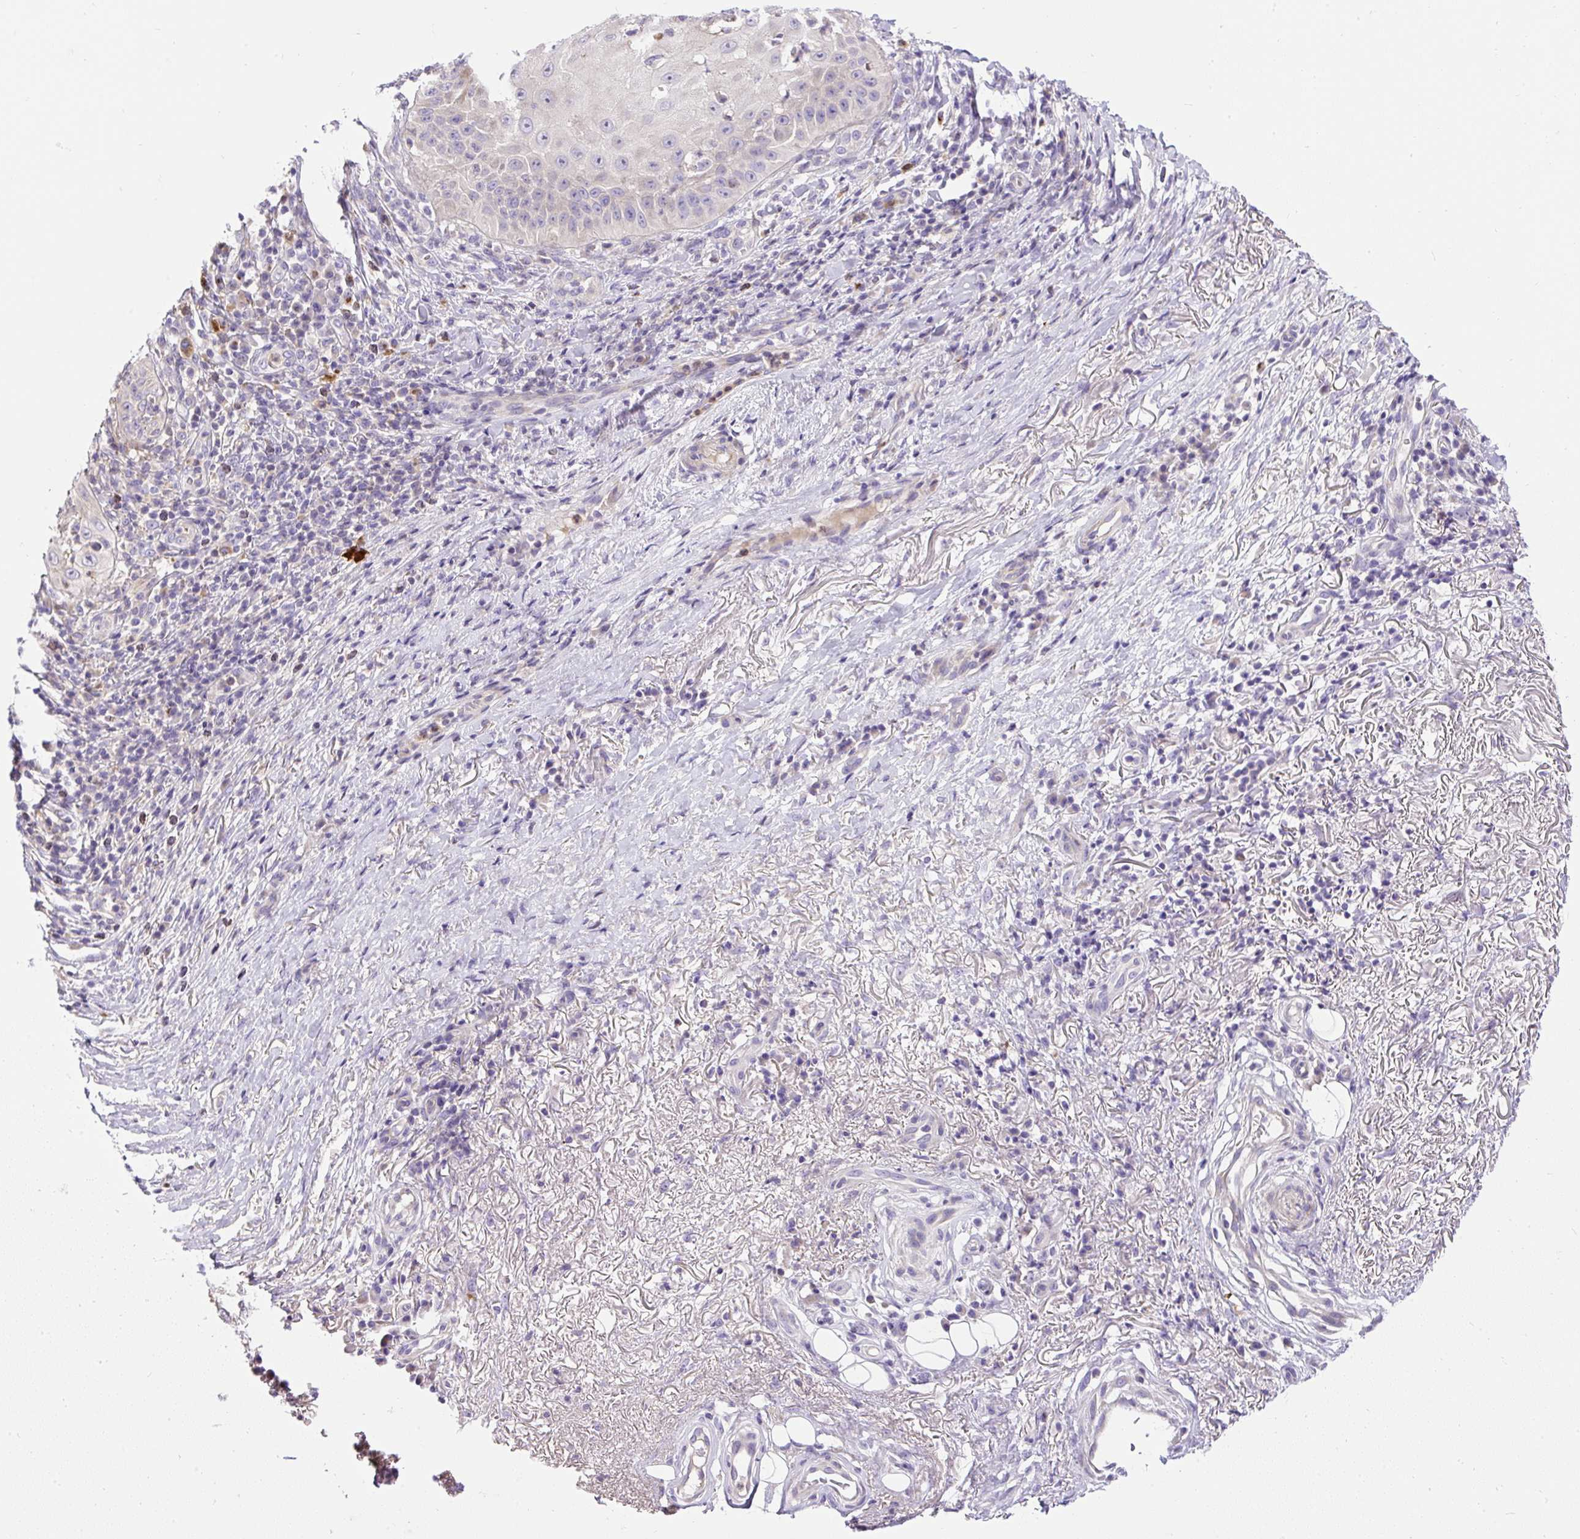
{"staining": {"intensity": "negative", "quantity": "none", "location": "none"}, "tissue": "skin cancer", "cell_type": "Tumor cells", "image_type": "cancer", "snomed": [{"axis": "morphology", "description": "Squamous cell carcinoma, NOS"}, {"axis": "topography", "description": "Skin"}], "caption": "DAB immunohistochemical staining of human skin cancer (squamous cell carcinoma) displays no significant expression in tumor cells.", "gene": "CFAP47", "patient": {"sex": "male", "age": 70}}